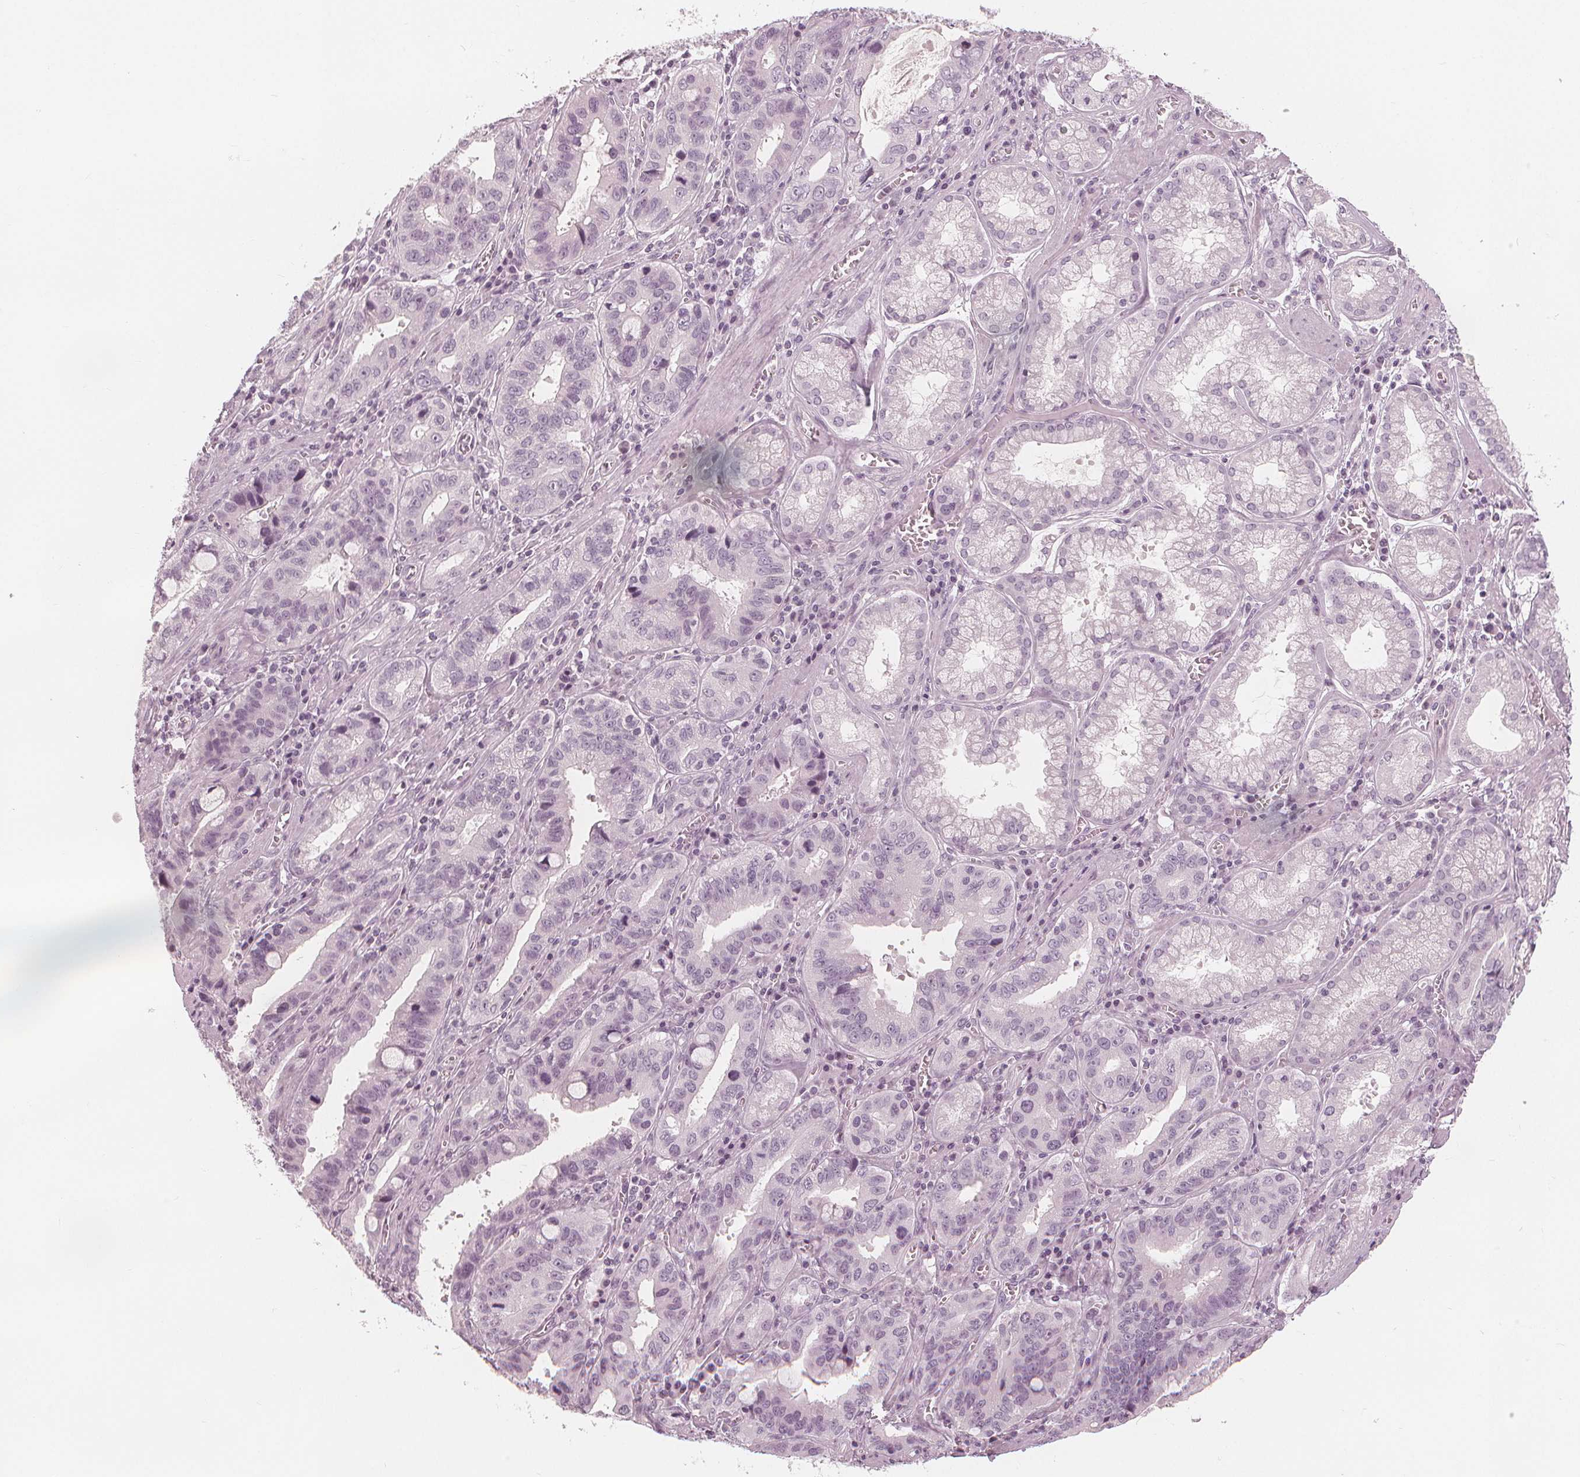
{"staining": {"intensity": "negative", "quantity": "none", "location": "none"}, "tissue": "stomach cancer", "cell_type": "Tumor cells", "image_type": "cancer", "snomed": [{"axis": "morphology", "description": "Adenocarcinoma, NOS"}, {"axis": "topography", "description": "Stomach, lower"}], "caption": "A photomicrograph of stomach adenocarcinoma stained for a protein demonstrates no brown staining in tumor cells.", "gene": "PAEP", "patient": {"sex": "female", "age": 76}}